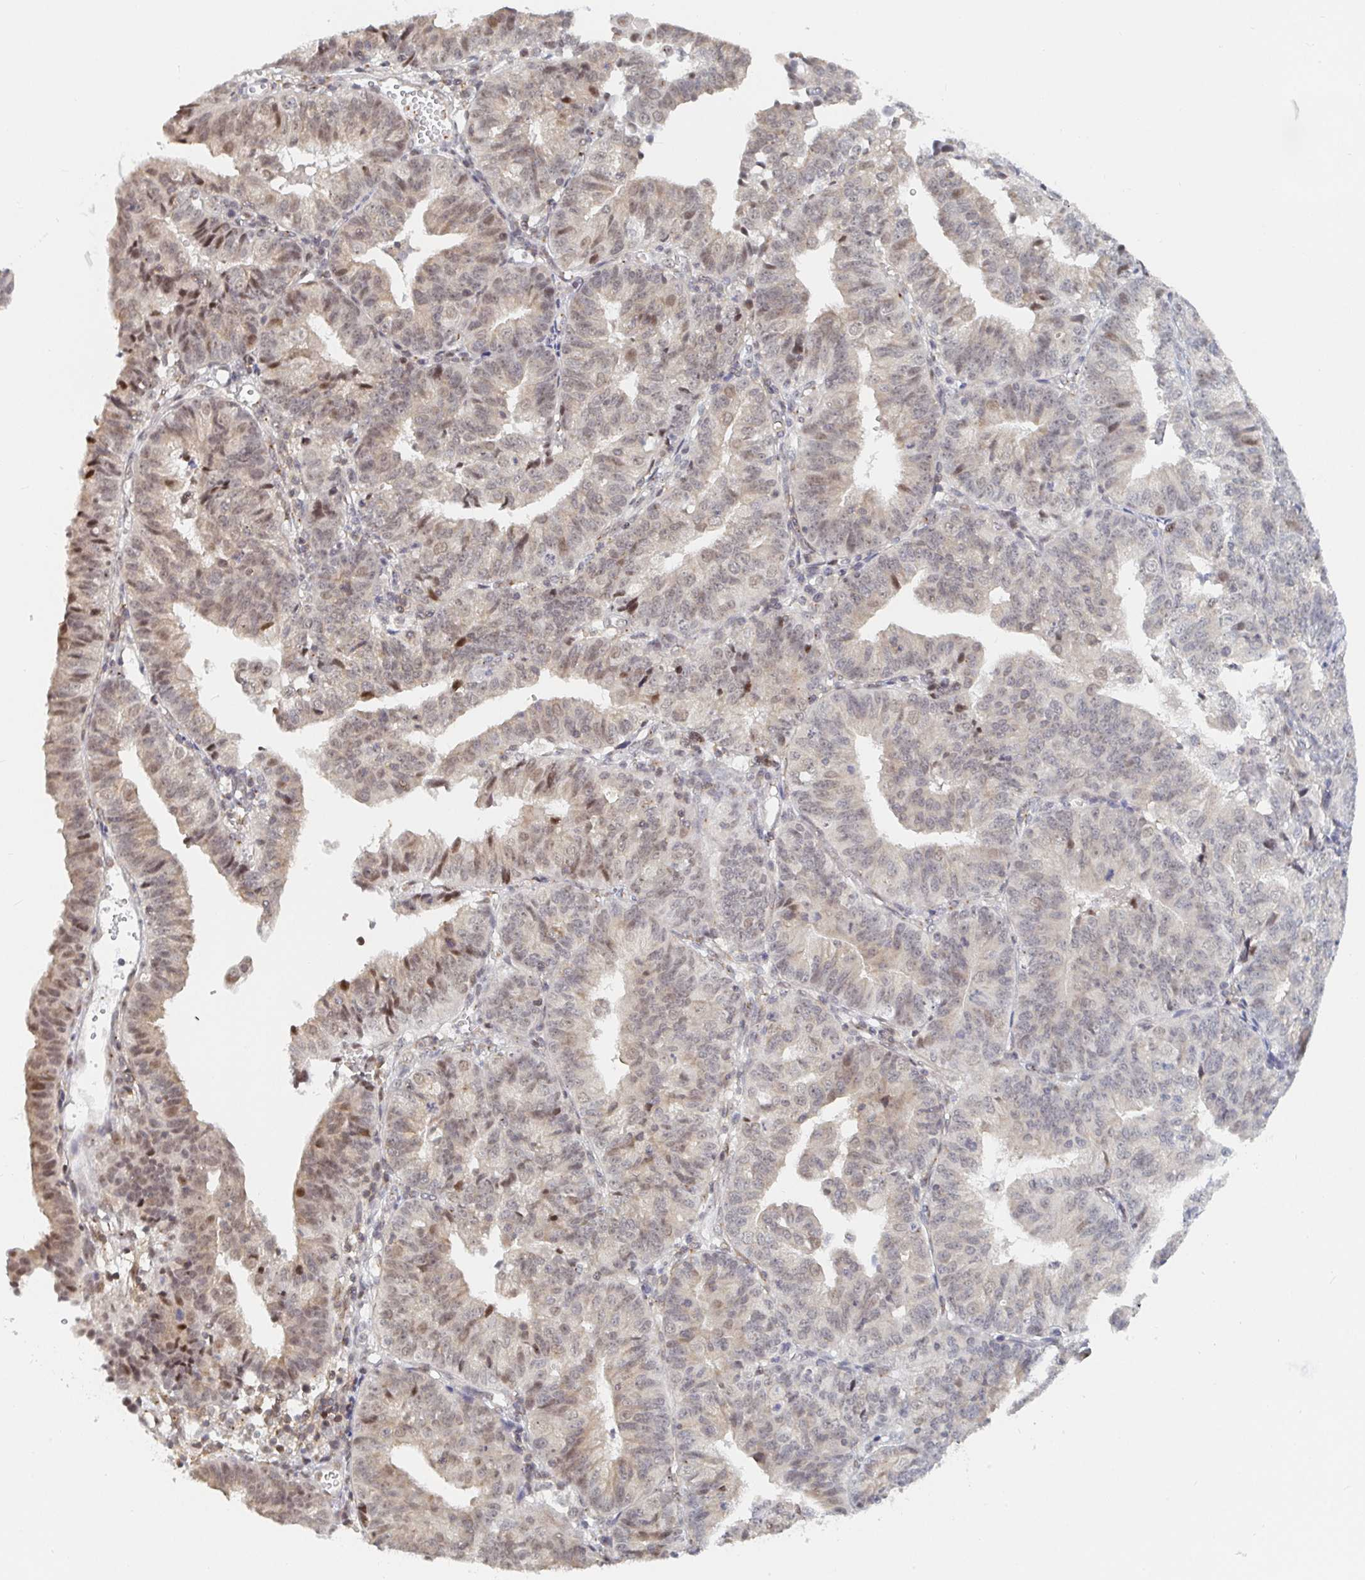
{"staining": {"intensity": "moderate", "quantity": "25%-75%", "location": "nuclear"}, "tissue": "endometrial cancer", "cell_type": "Tumor cells", "image_type": "cancer", "snomed": [{"axis": "morphology", "description": "Adenocarcinoma, NOS"}, {"axis": "topography", "description": "Endometrium"}], "caption": "This image exhibits immunohistochemistry (IHC) staining of human endometrial cancer (adenocarcinoma), with medium moderate nuclear positivity in approximately 25%-75% of tumor cells.", "gene": "CHD2", "patient": {"sex": "female", "age": 56}}